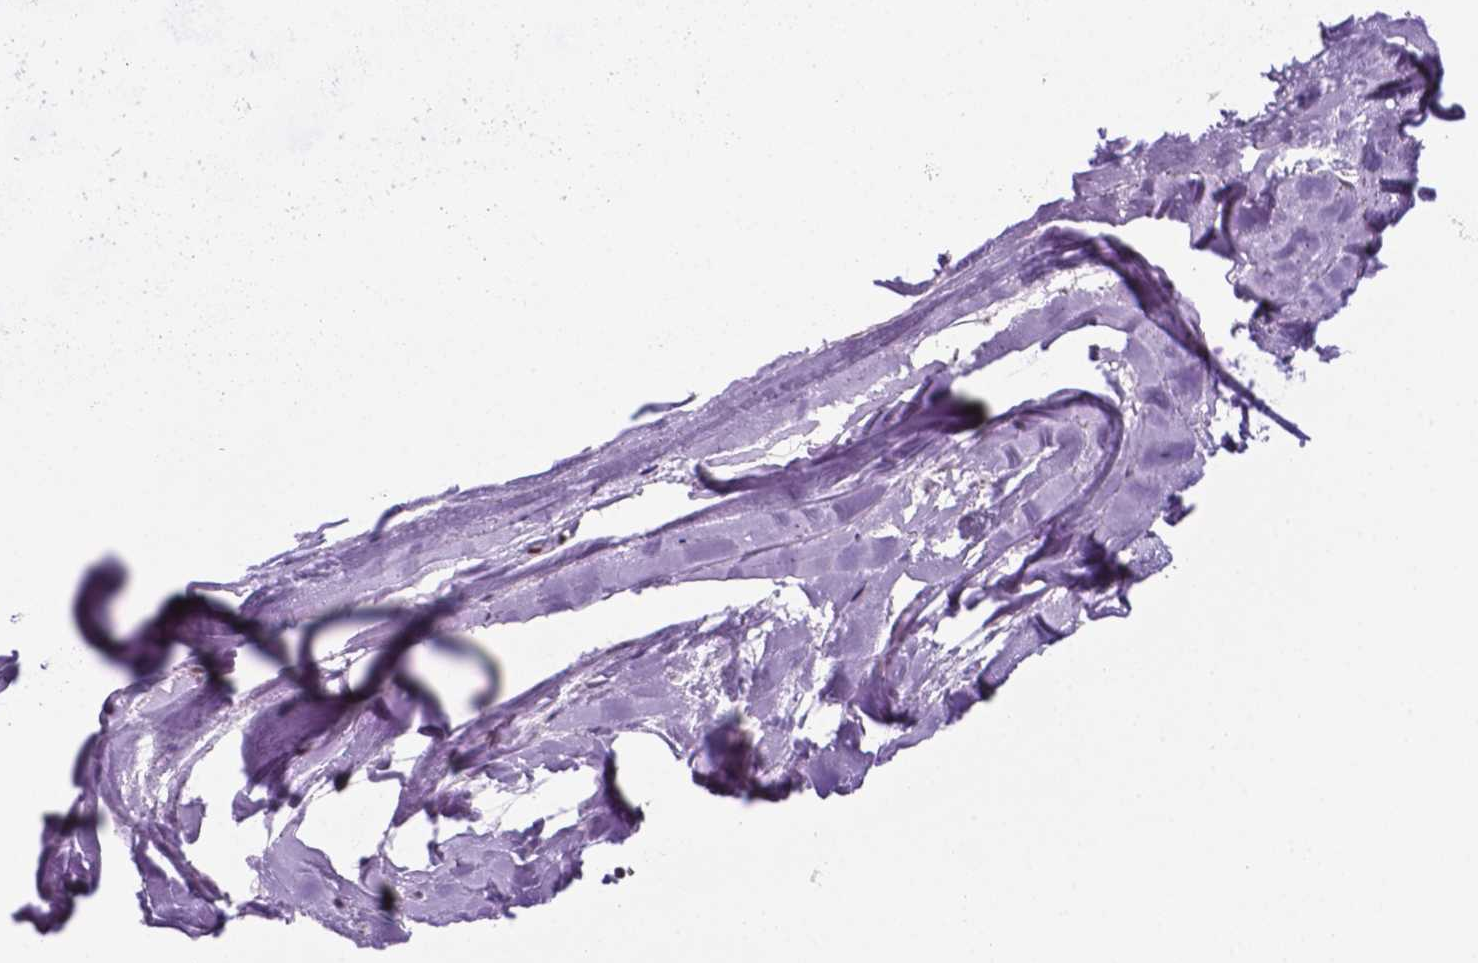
{"staining": {"intensity": "negative", "quantity": "none", "location": "none"}, "tissue": "adipose tissue", "cell_type": "Adipocytes", "image_type": "normal", "snomed": [{"axis": "morphology", "description": "Normal tissue, NOS"}, {"axis": "morphology", "description": "Squamous cell carcinoma, NOS"}, {"axis": "topography", "description": "Cartilage tissue"}, {"axis": "topography", "description": "Bronchus"}, {"axis": "topography", "description": "Lung"}], "caption": "High magnification brightfield microscopy of normal adipose tissue stained with DAB (brown) and counterstained with hematoxylin (blue): adipocytes show no significant expression. (DAB immunohistochemistry (IHC), high magnification).", "gene": "NCAPH2", "patient": {"sex": "male", "age": 66}}